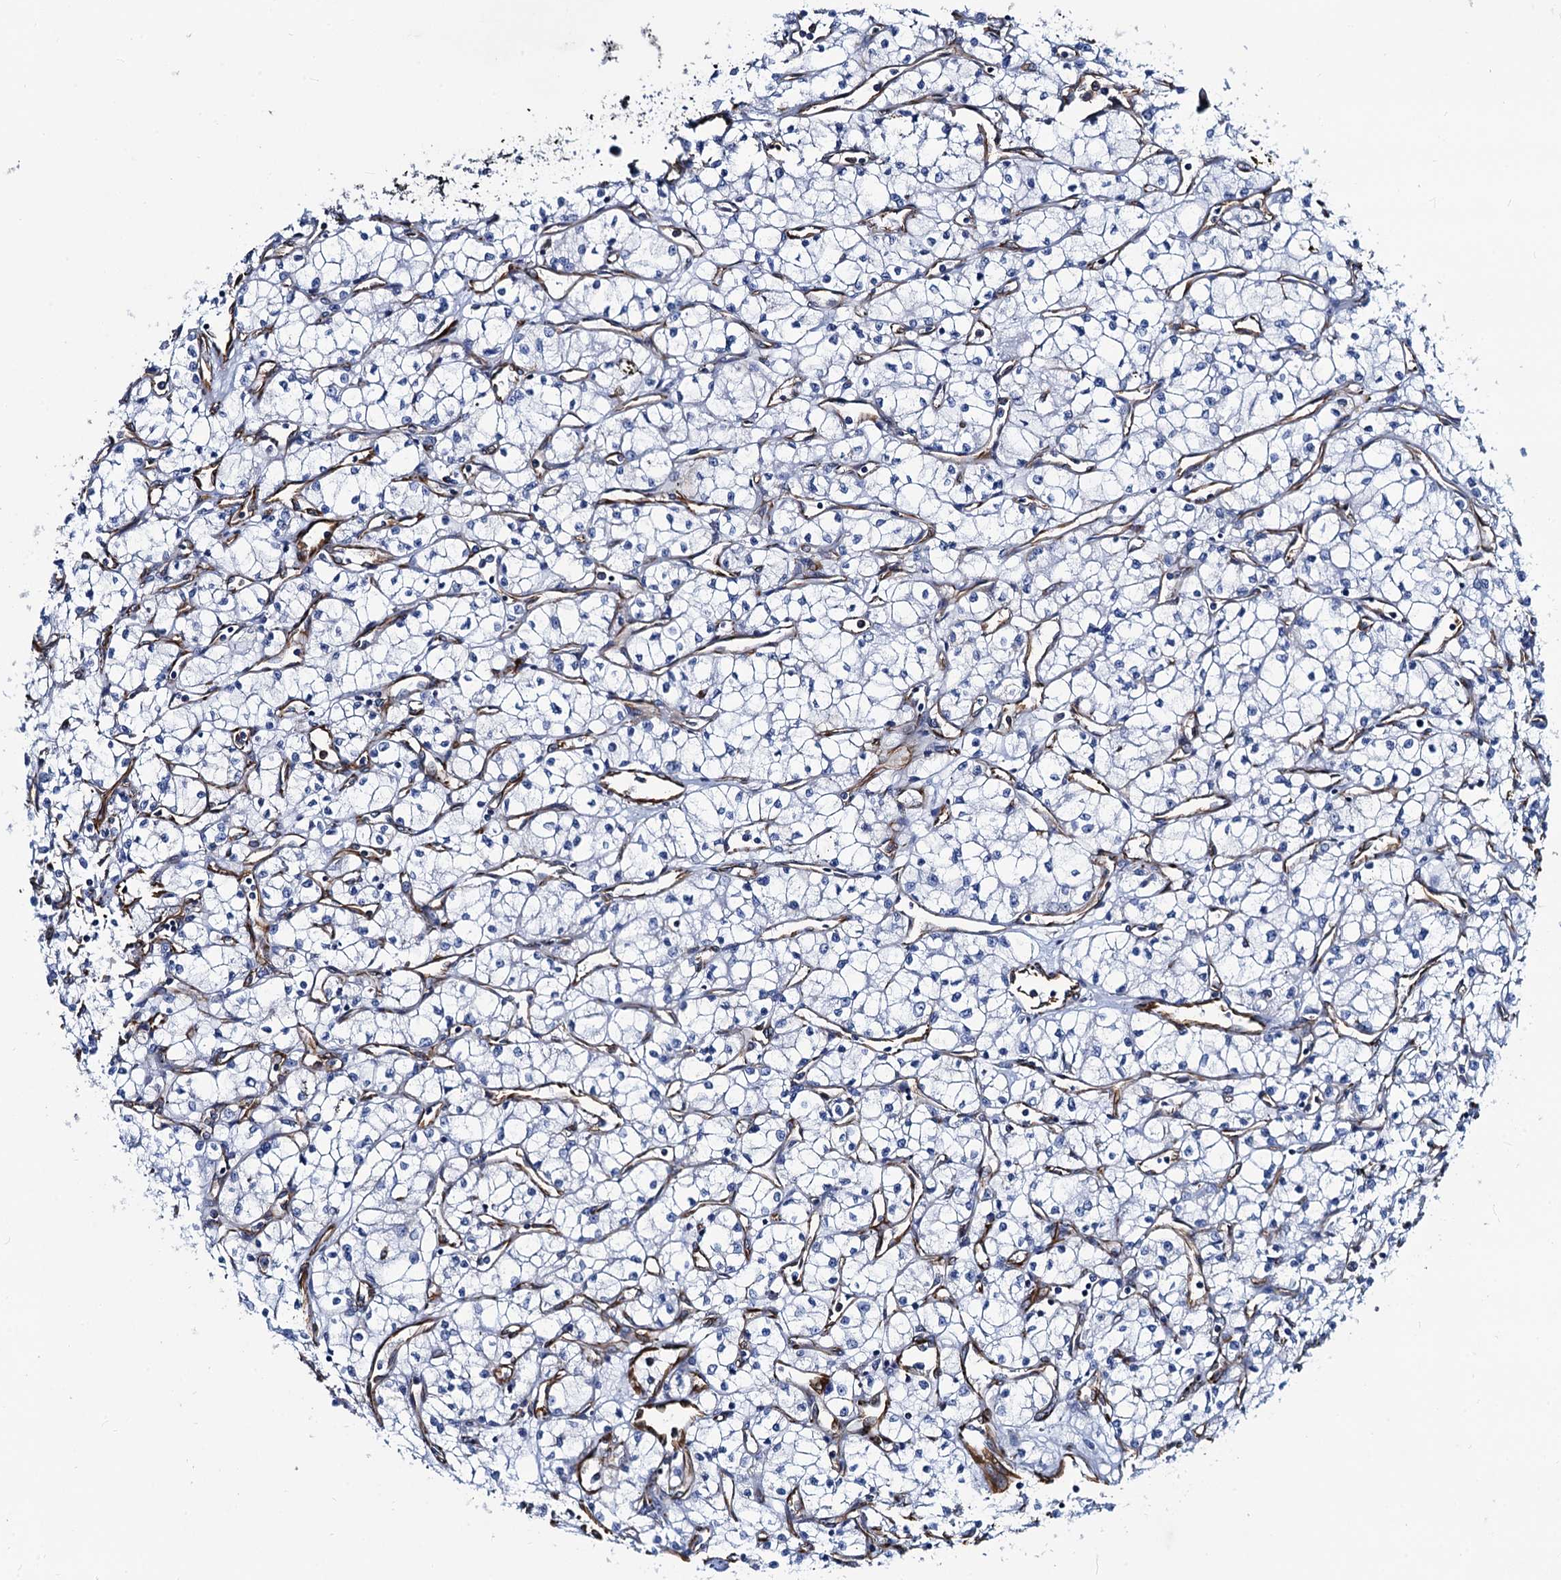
{"staining": {"intensity": "negative", "quantity": "none", "location": "none"}, "tissue": "renal cancer", "cell_type": "Tumor cells", "image_type": "cancer", "snomed": [{"axis": "morphology", "description": "Adenocarcinoma, NOS"}, {"axis": "topography", "description": "Kidney"}], "caption": "Immunohistochemistry histopathology image of renal cancer stained for a protein (brown), which reveals no positivity in tumor cells.", "gene": "PGM2", "patient": {"sex": "male", "age": 59}}